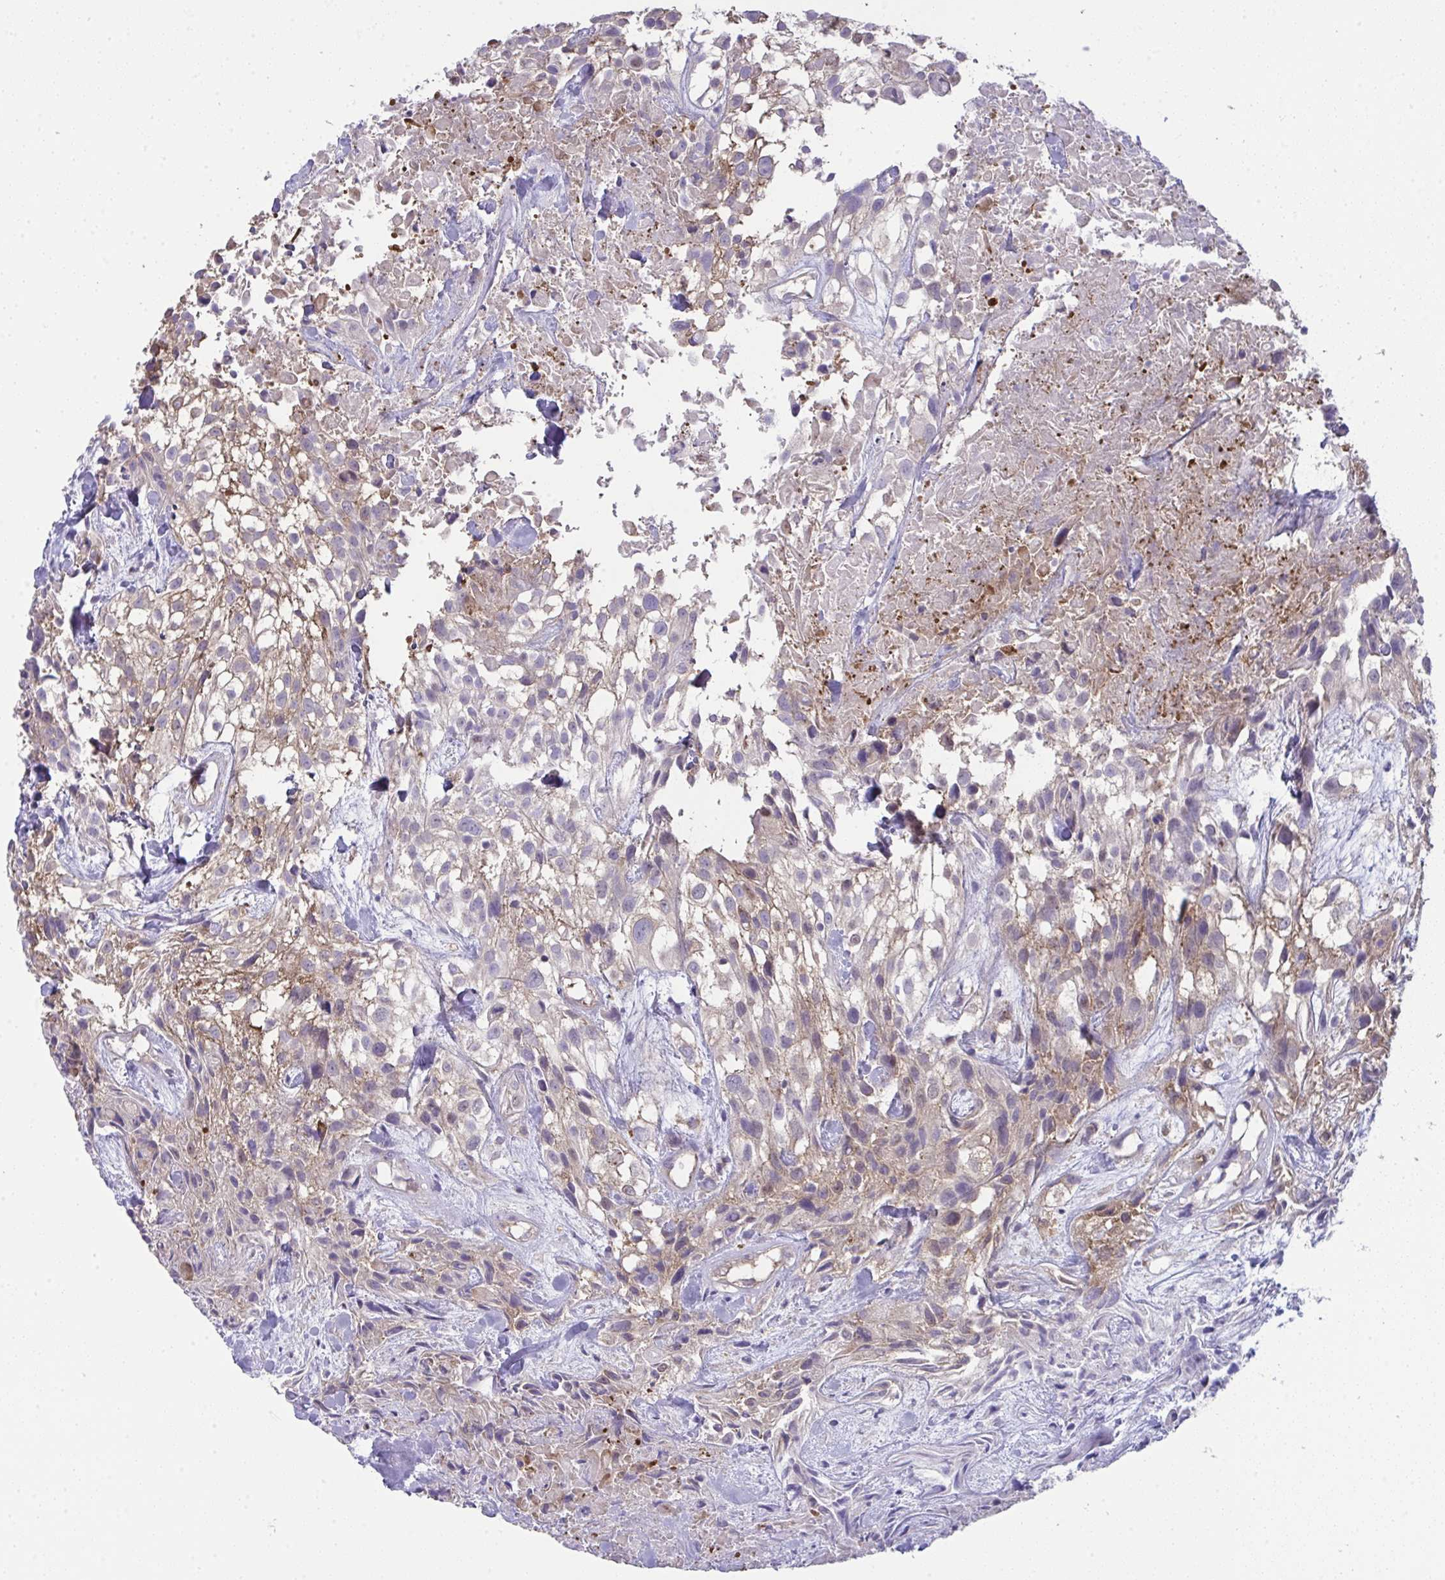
{"staining": {"intensity": "moderate", "quantity": "25%-75%", "location": "cytoplasmic/membranous"}, "tissue": "urothelial cancer", "cell_type": "Tumor cells", "image_type": "cancer", "snomed": [{"axis": "morphology", "description": "Urothelial carcinoma, High grade"}, {"axis": "topography", "description": "Urinary bladder"}], "caption": "Tumor cells show medium levels of moderate cytoplasmic/membranous staining in approximately 25%-75% of cells in urothelial cancer.", "gene": "ALDH16A1", "patient": {"sex": "male", "age": 56}}